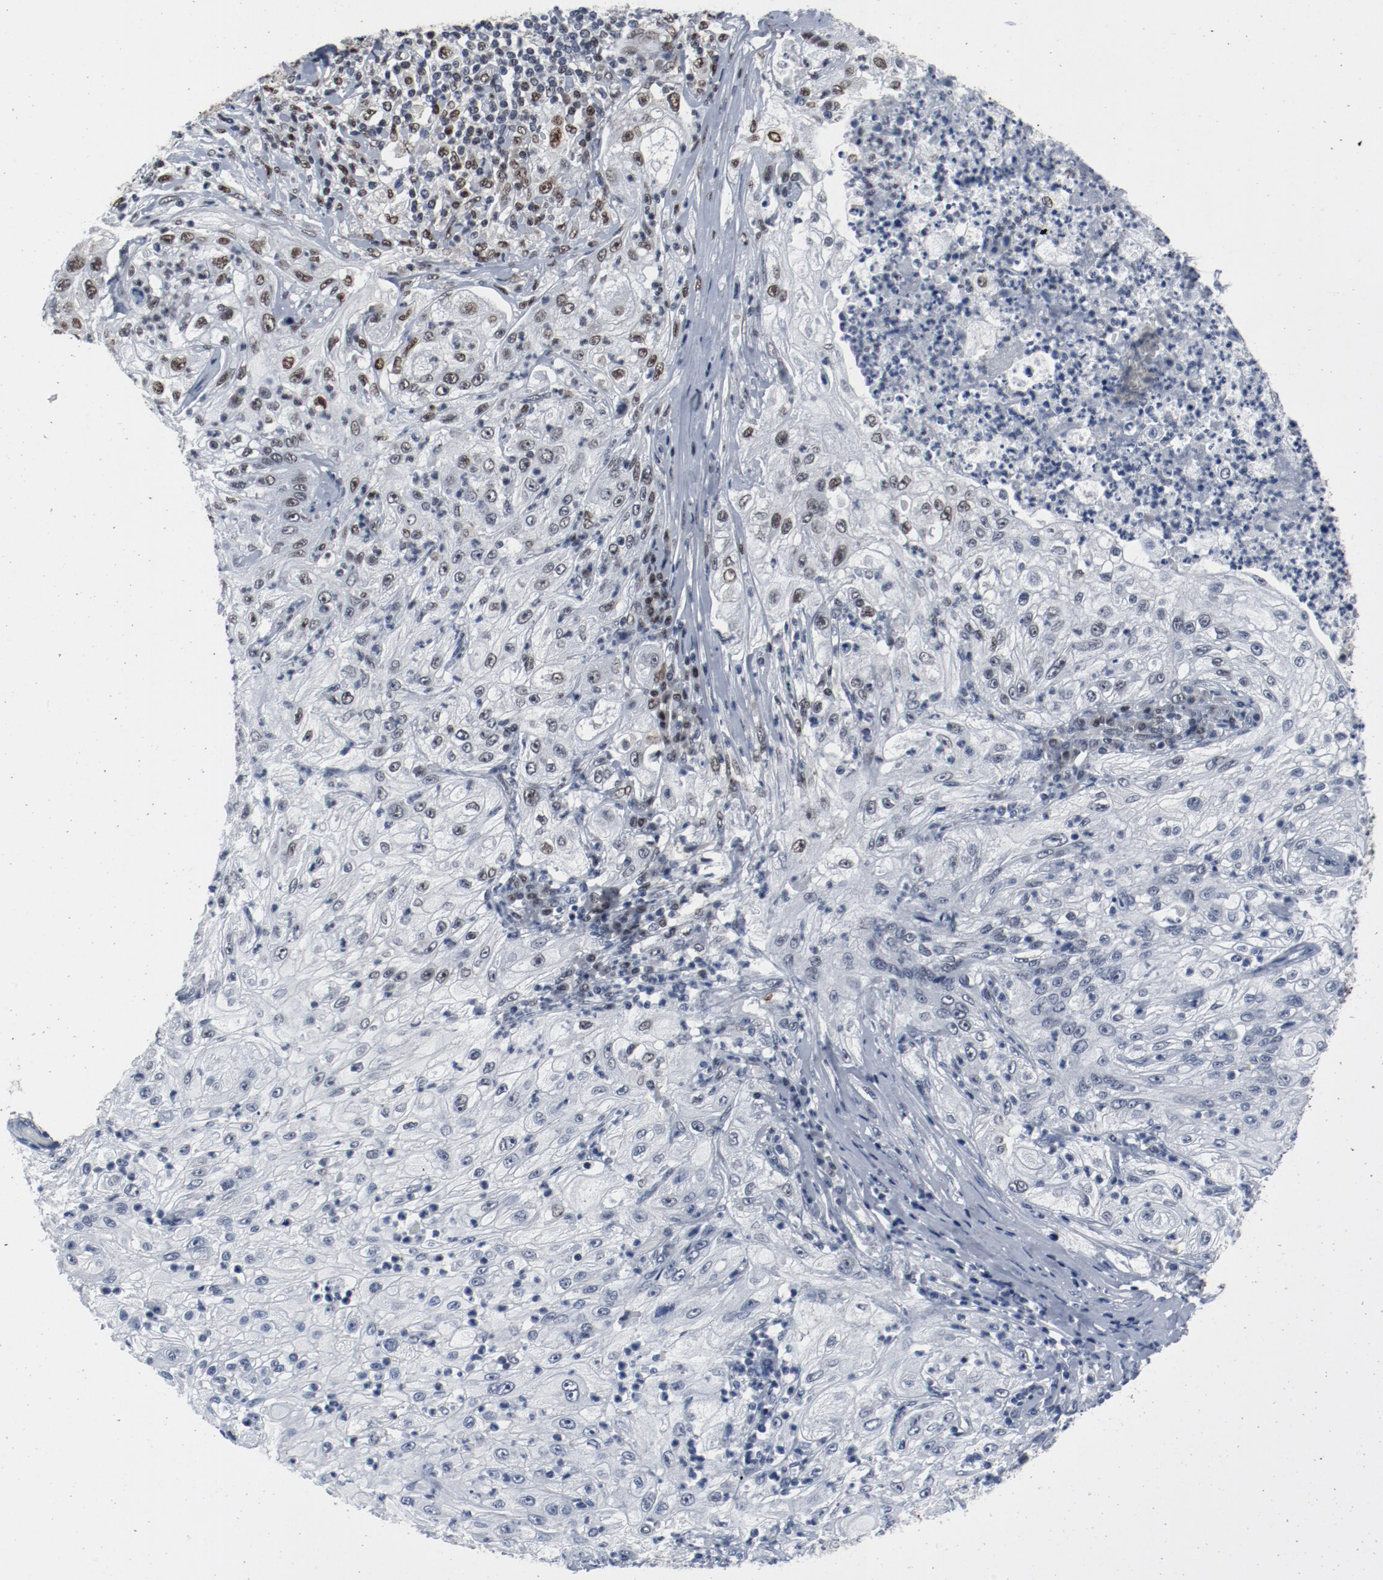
{"staining": {"intensity": "moderate", "quantity": "25%-75%", "location": "nuclear"}, "tissue": "lung cancer", "cell_type": "Tumor cells", "image_type": "cancer", "snomed": [{"axis": "morphology", "description": "Inflammation, NOS"}, {"axis": "morphology", "description": "Squamous cell carcinoma, NOS"}, {"axis": "topography", "description": "Lymph node"}, {"axis": "topography", "description": "Soft tissue"}, {"axis": "topography", "description": "Lung"}], "caption": "This photomicrograph reveals IHC staining of lung squamous cell carcinoma, with medium moderate nuclear positivity in about 25%-75% of tumor cells.", "gene": "JMJD6", "patient": {"sex": "male", "age": 66}}